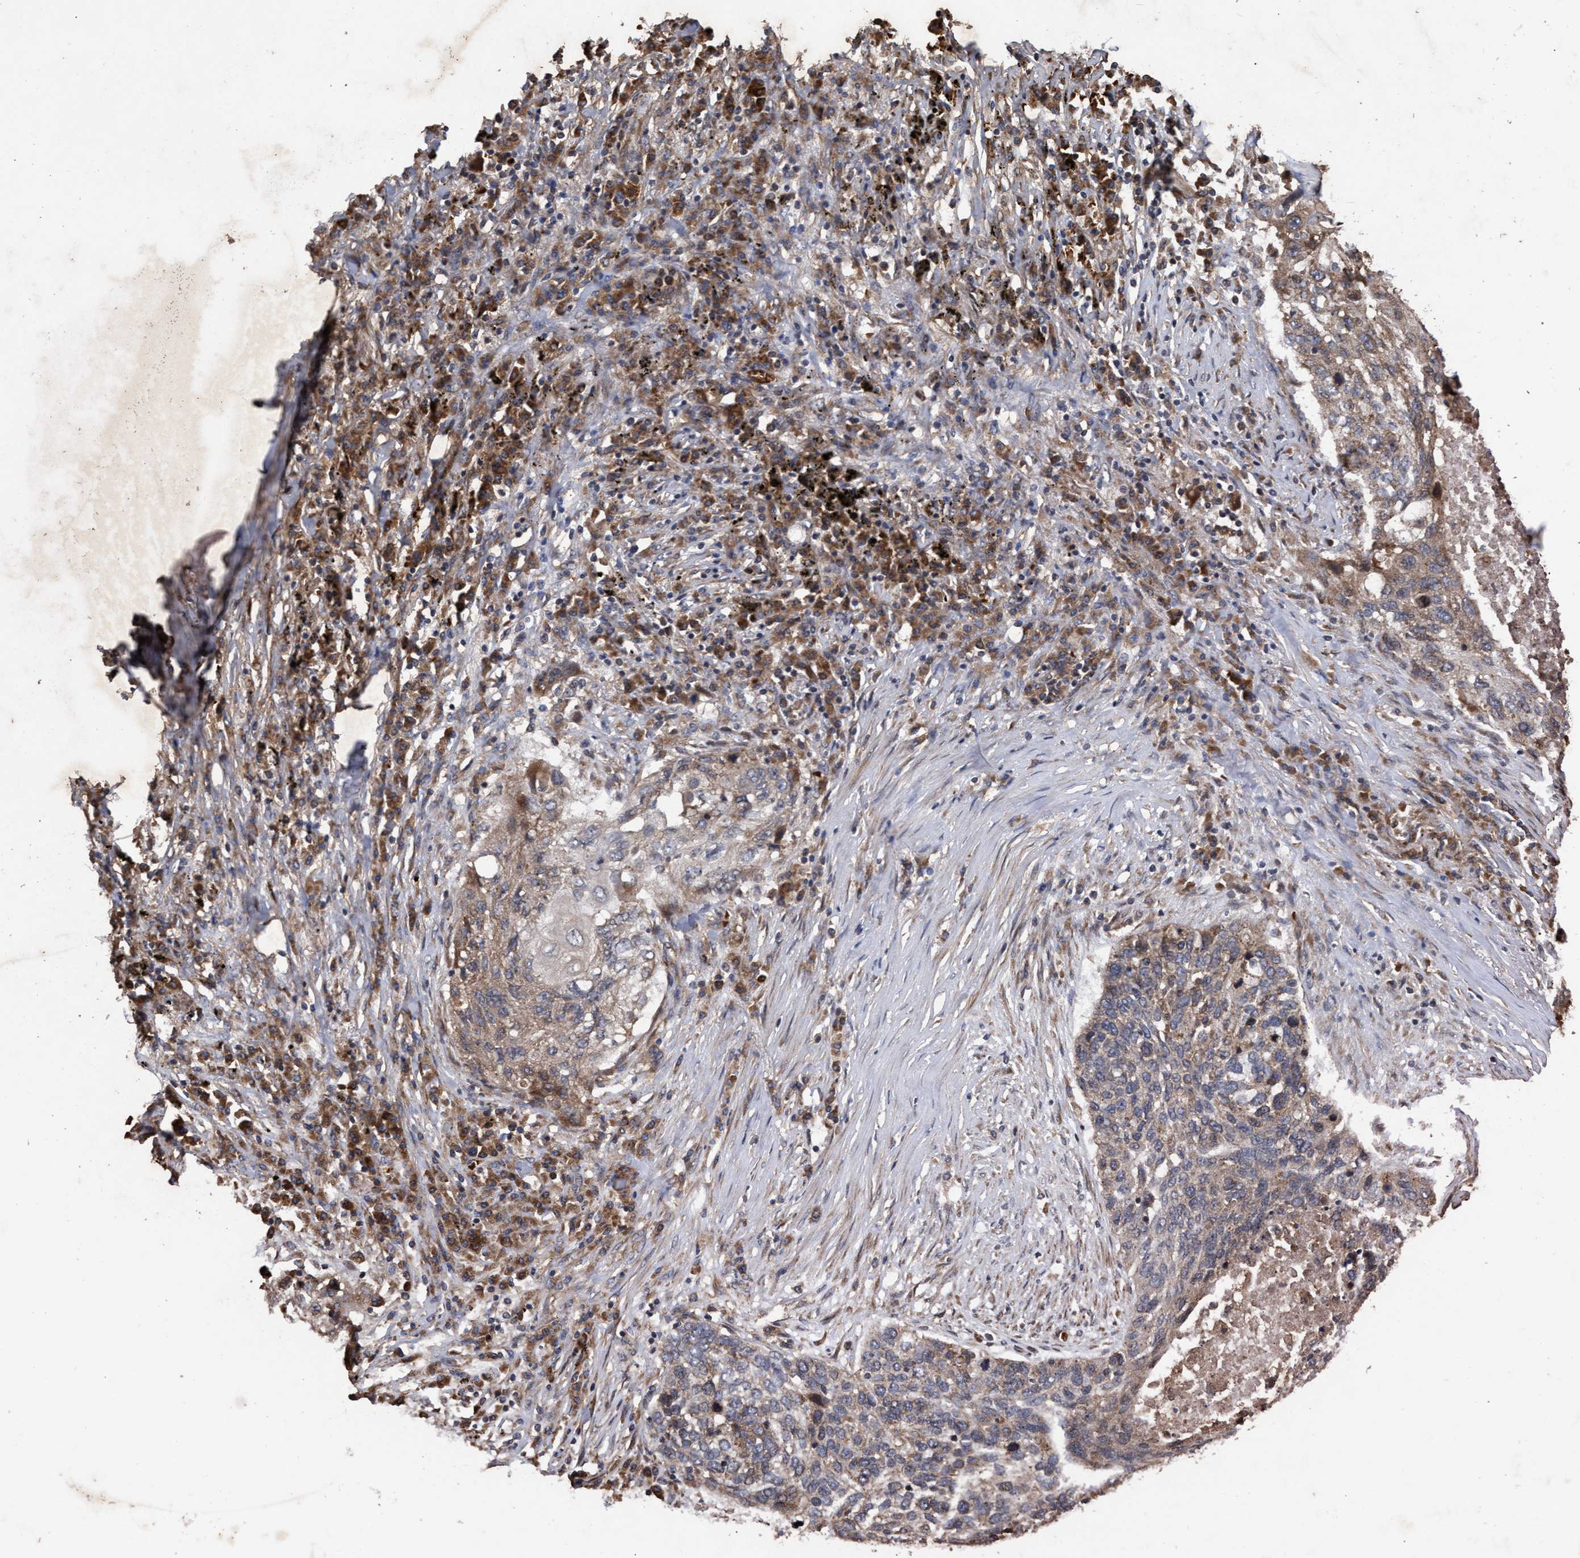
{"staining": {"intensity": "weak", "quantity": ">75%", "location": "cytoplasmic/membranous"}, "tissue": "lung cancer", "cell_type": "Tumor cells", "image_type": "cancer", "snomed": [{"axis": "morphology", "description": "Squamous cell carcinoma, NOS"}, {"axis": "topography", "description": "Lung"}], "caption": "Lung squamous cell carcinoma stained for a protein shows weak cytoplasmic/membranous positivity in tumor cells. The staining was performed using DAB (3,3'-diaminobenzidine), with brown indicating positive protein expression. Nuclei are stained blue with hematoxylin.", "gene": "CHMP6", "patient": {"sex": "female", "age": 63}}